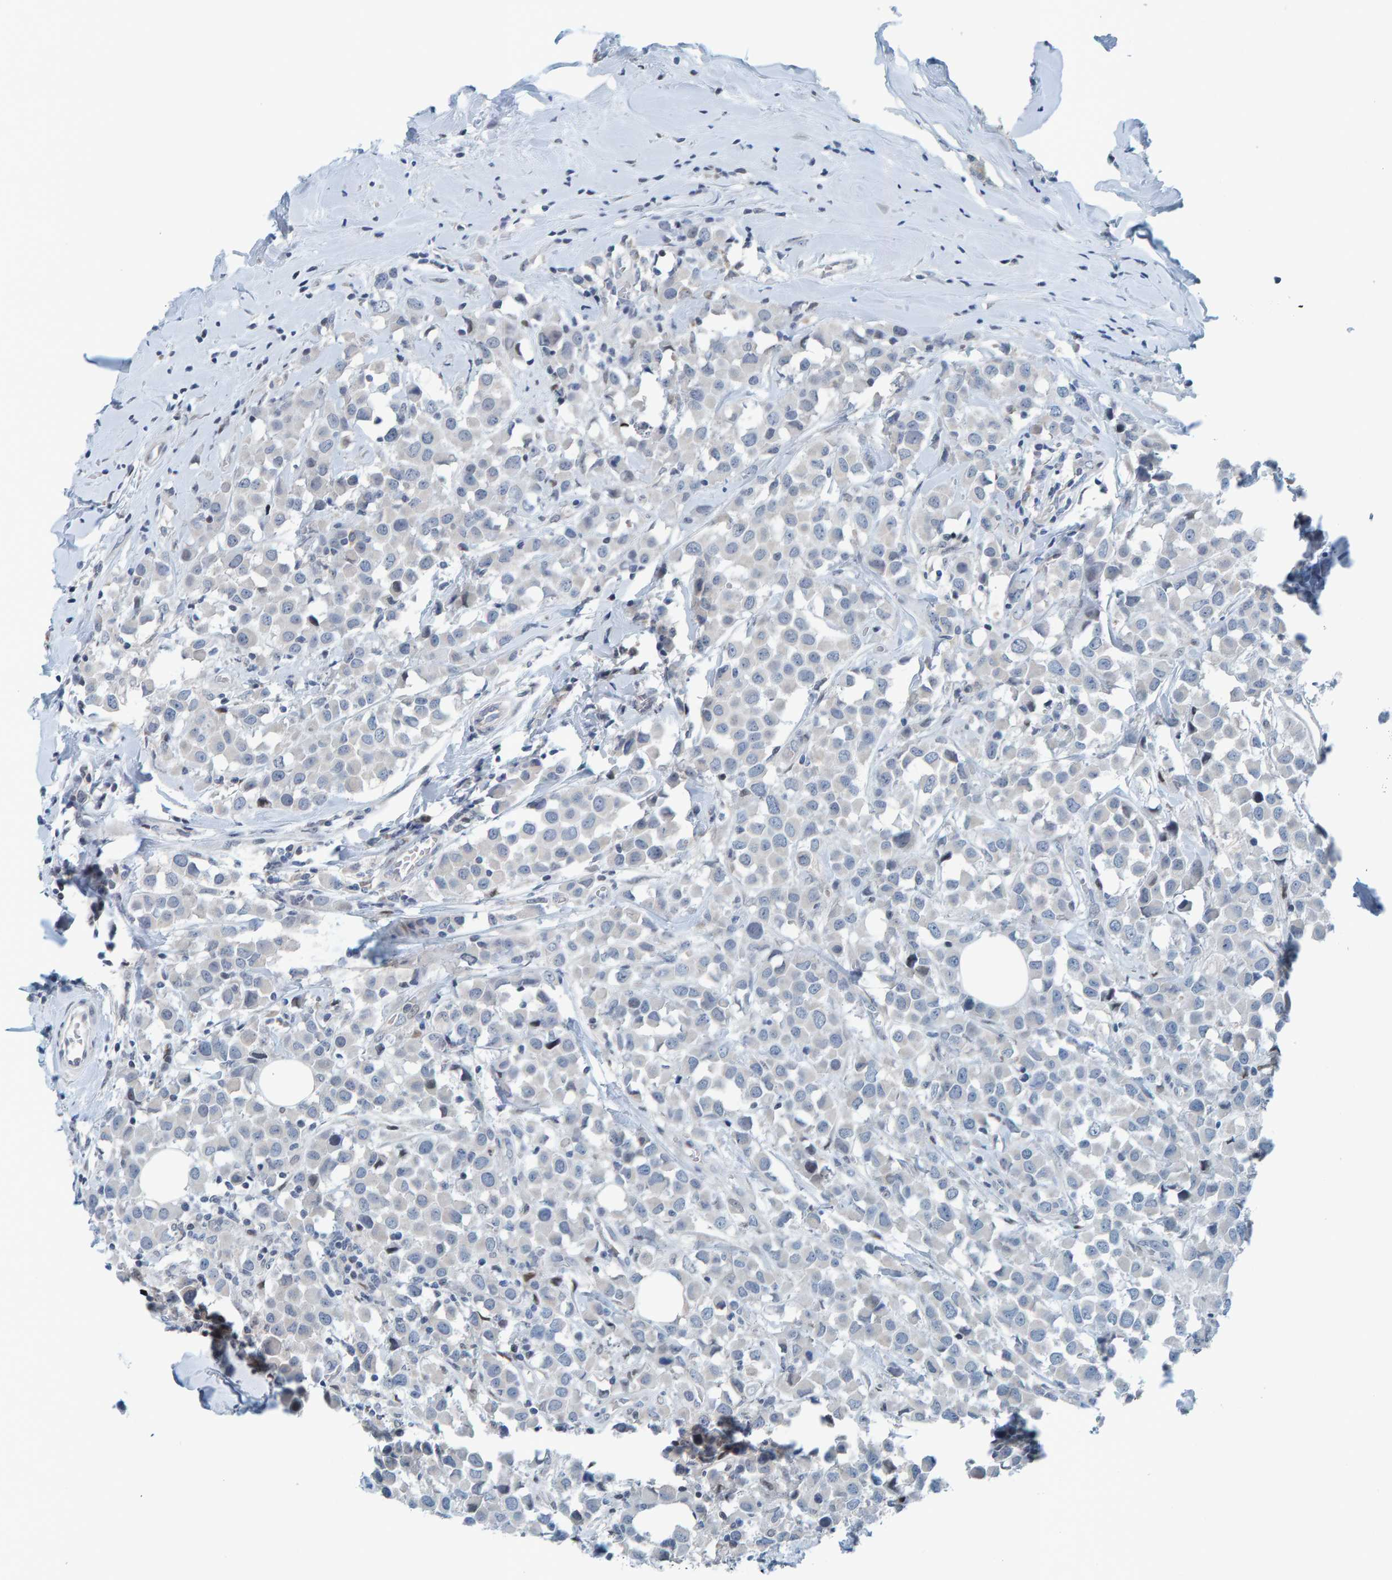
{"staining": {"intensity": "negative", "quantity": "none", "location": "none"}, "tissue": "breast cancer", "cell_type": "Tumor cells", "image_type": "cancer", "snomed": [{"axis": "morphology", "description": "Duct carcinoma"}, {"axis": "topography", "description": "Breast"}], "caption": "A histopathology image of human breast infiltrating ductal carcinoma is negative for staining in tumor cells. Nuclei are stained in blue.", "gene": "CNP", "patient": {"sex": "female", "age": 61}}